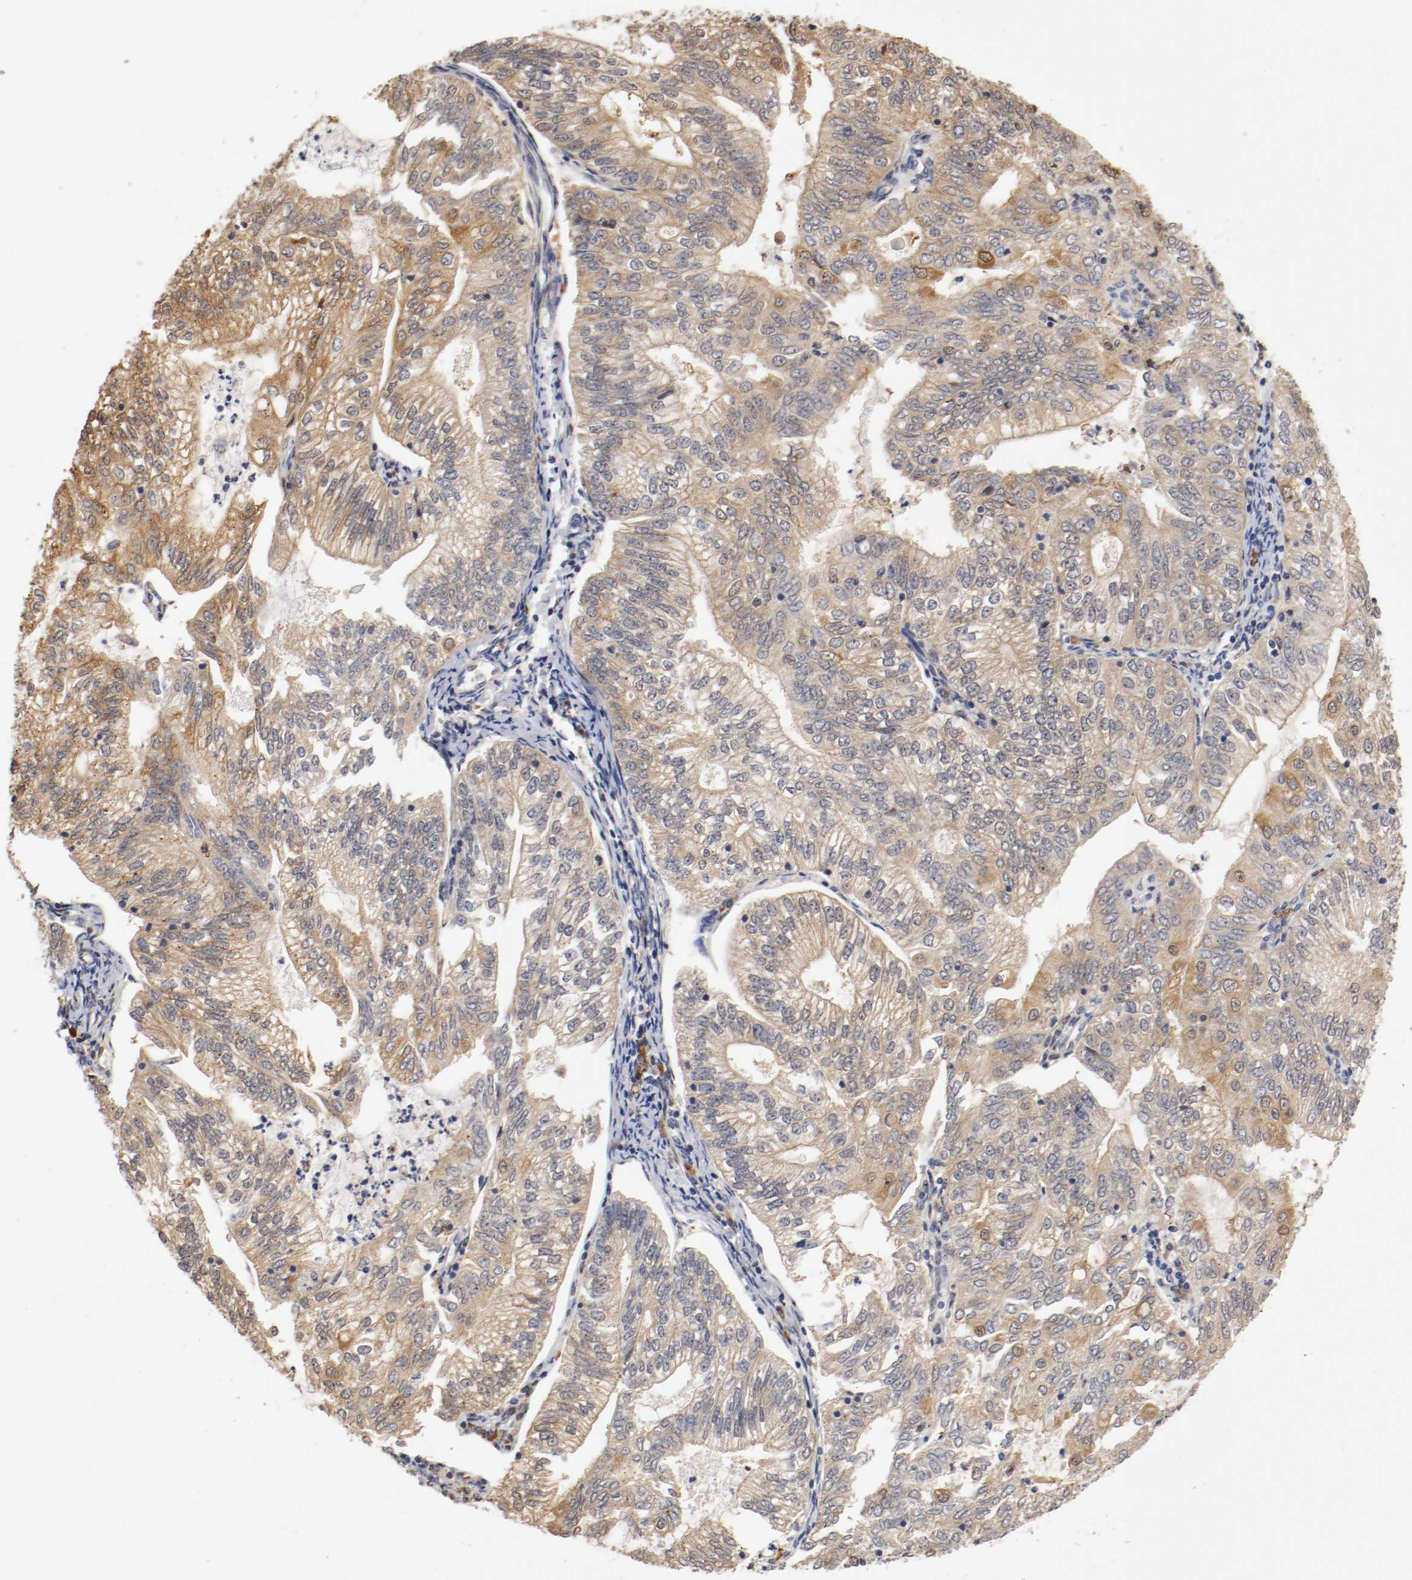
{"staining": {"intensity": "moderate", "quantity": ">75%", "location": "cytoplasmic/membranous"}, "tissue": "endometrial cancer", "cell_type": "Tumor cells", "image_type": "cancer", "snomed": [{"axis": "morphology", "description": "Adenocarcinoma, NOS"}, {"axis": "topography", "description": "Endometrium"}], "caption": "A micrograph of human adenocarcinoma (endometrial) stained for a protein demonstrates moderate cytoplasmic/membranous brown staining in tumor cells.", "gene": "TNFSF13", "patient": {"sex": "female", "age": 69}}